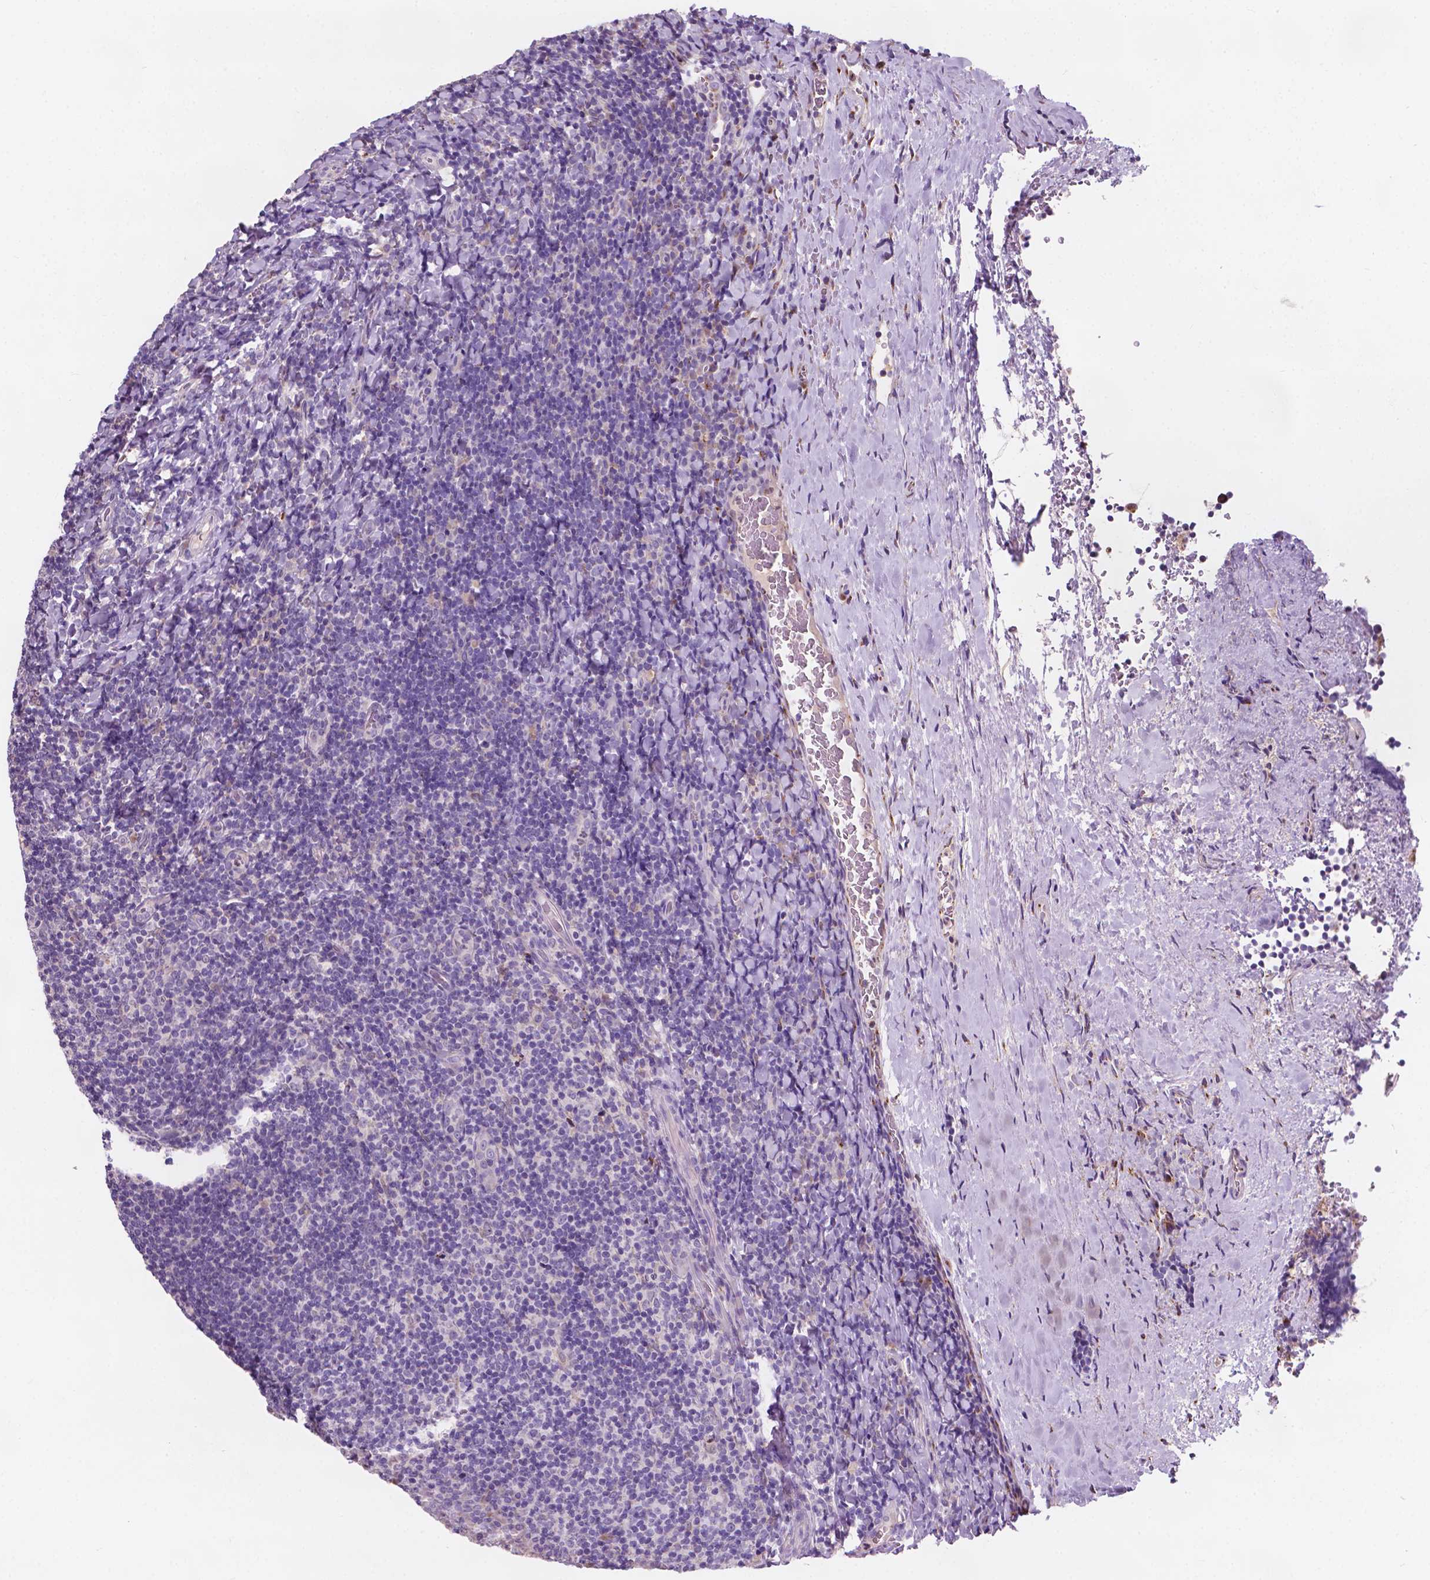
{"staining": {"intensity": "negative", "quantity": "none", "location": "none"}, "tissue": "tonsil", "cell_type": "Germinal center cells", "image_type": "normal", "snomed": [{"axis": "morphology", "description": "Normal tissue, NOS"}, {"axis": "topography", "description": "Tonsil"}], "caption": "This is an IHC histopathology image of unremarkable human tonsil. There is no staining in germinal center cells.", "gene": "IREB2", "patient": {"sex": "male", "age": 17}}